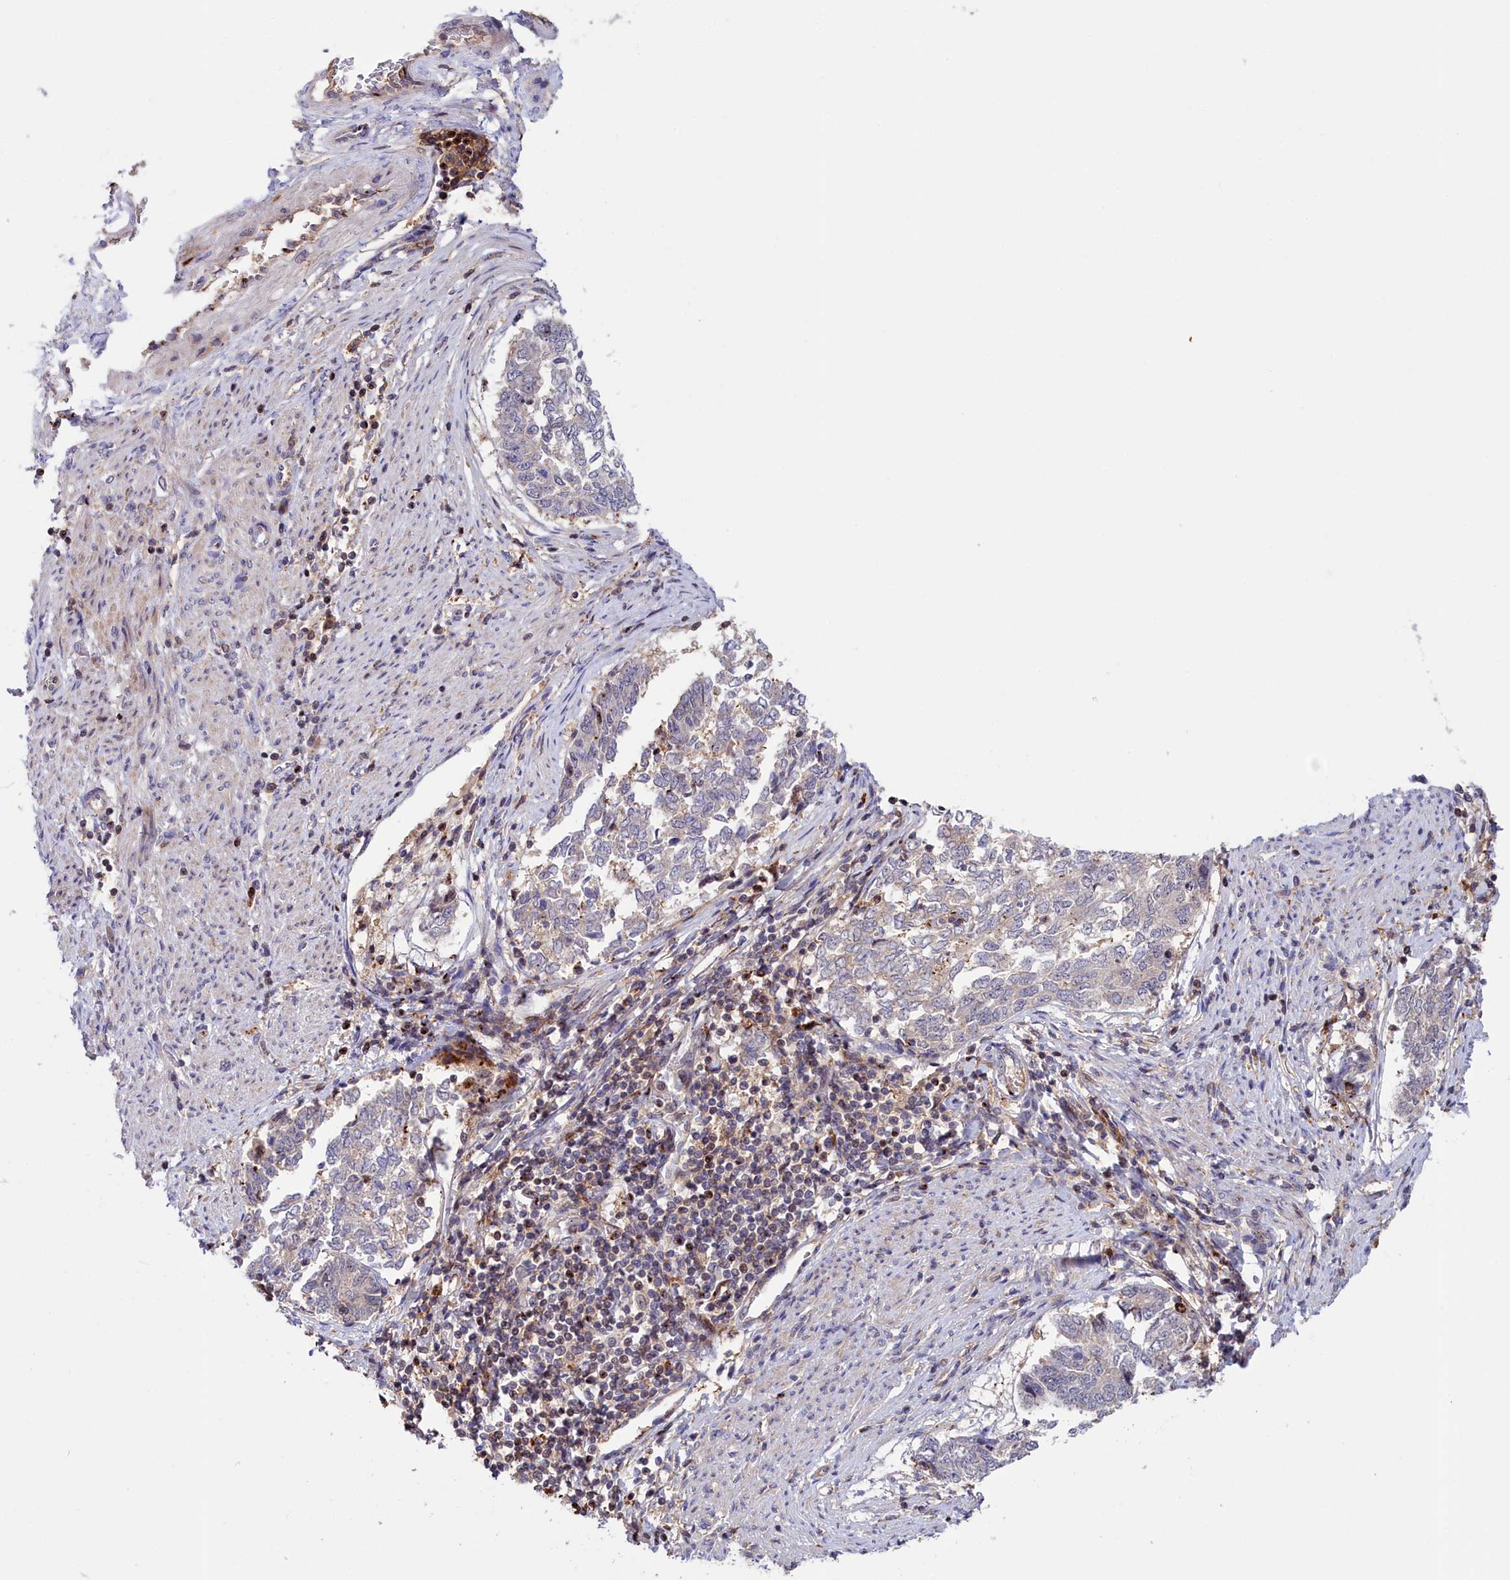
{"staining": {"intensity": "negative", "quantity": "none", "location": "none"}, "tissue": "endometrial cancer", "cell_type": "Tumor cells", "image_type": "cancer", "snomed": [{"axis": "morphology", "description": "Adenocarcinoma, NOS"}, {"axis": "topography", "description": "Endometrium"}], "caption": "Human endometrial cancer (adenocarcinoma) stained for a protein using immunohistochemistry (IHC) displays no positivity in tumor cells.", "gene": "NEURL4", "patient": {"sex": "female", "age": 80}}